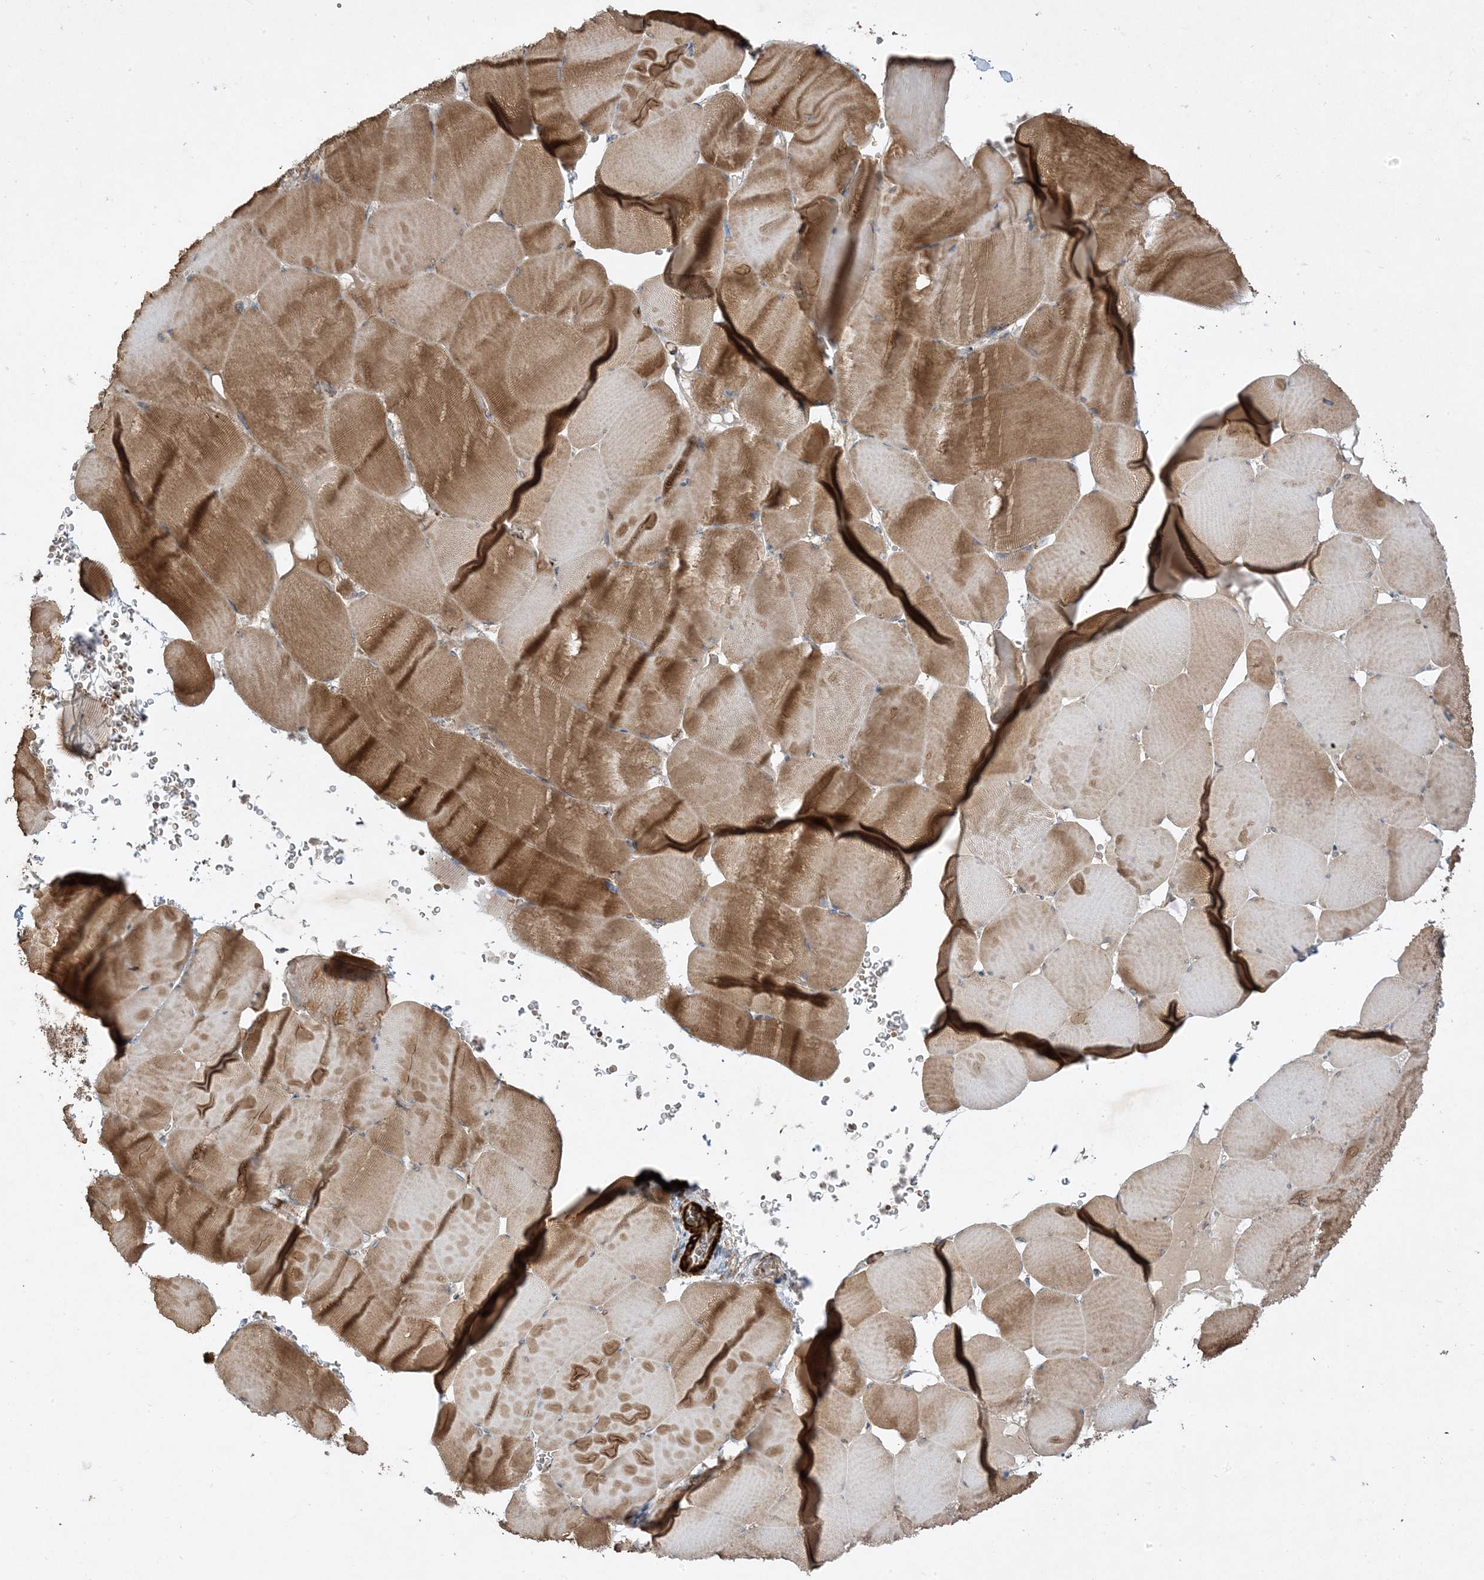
{"staining": {"intensity": "moderate", "quantity": ">75%", "location": "cytoplasmic/membranous"}, "tissue": "skeletal muscle", "cell_type": "Myocytes", "image_type": "normal", "snomed": [{"axis": "morphology", "description": "Normal tissue, NOS"}, {"axis": "topography", "description": "Skeletal muscle"}], "caption": "Myocytes demonstrate medium levels of moderate cytoplasmic/membranous positivity in about >75% of cells in benign human skeletal muscle.", "gene": "AARS2", "patient": {"sex": "male", "age": 62}}